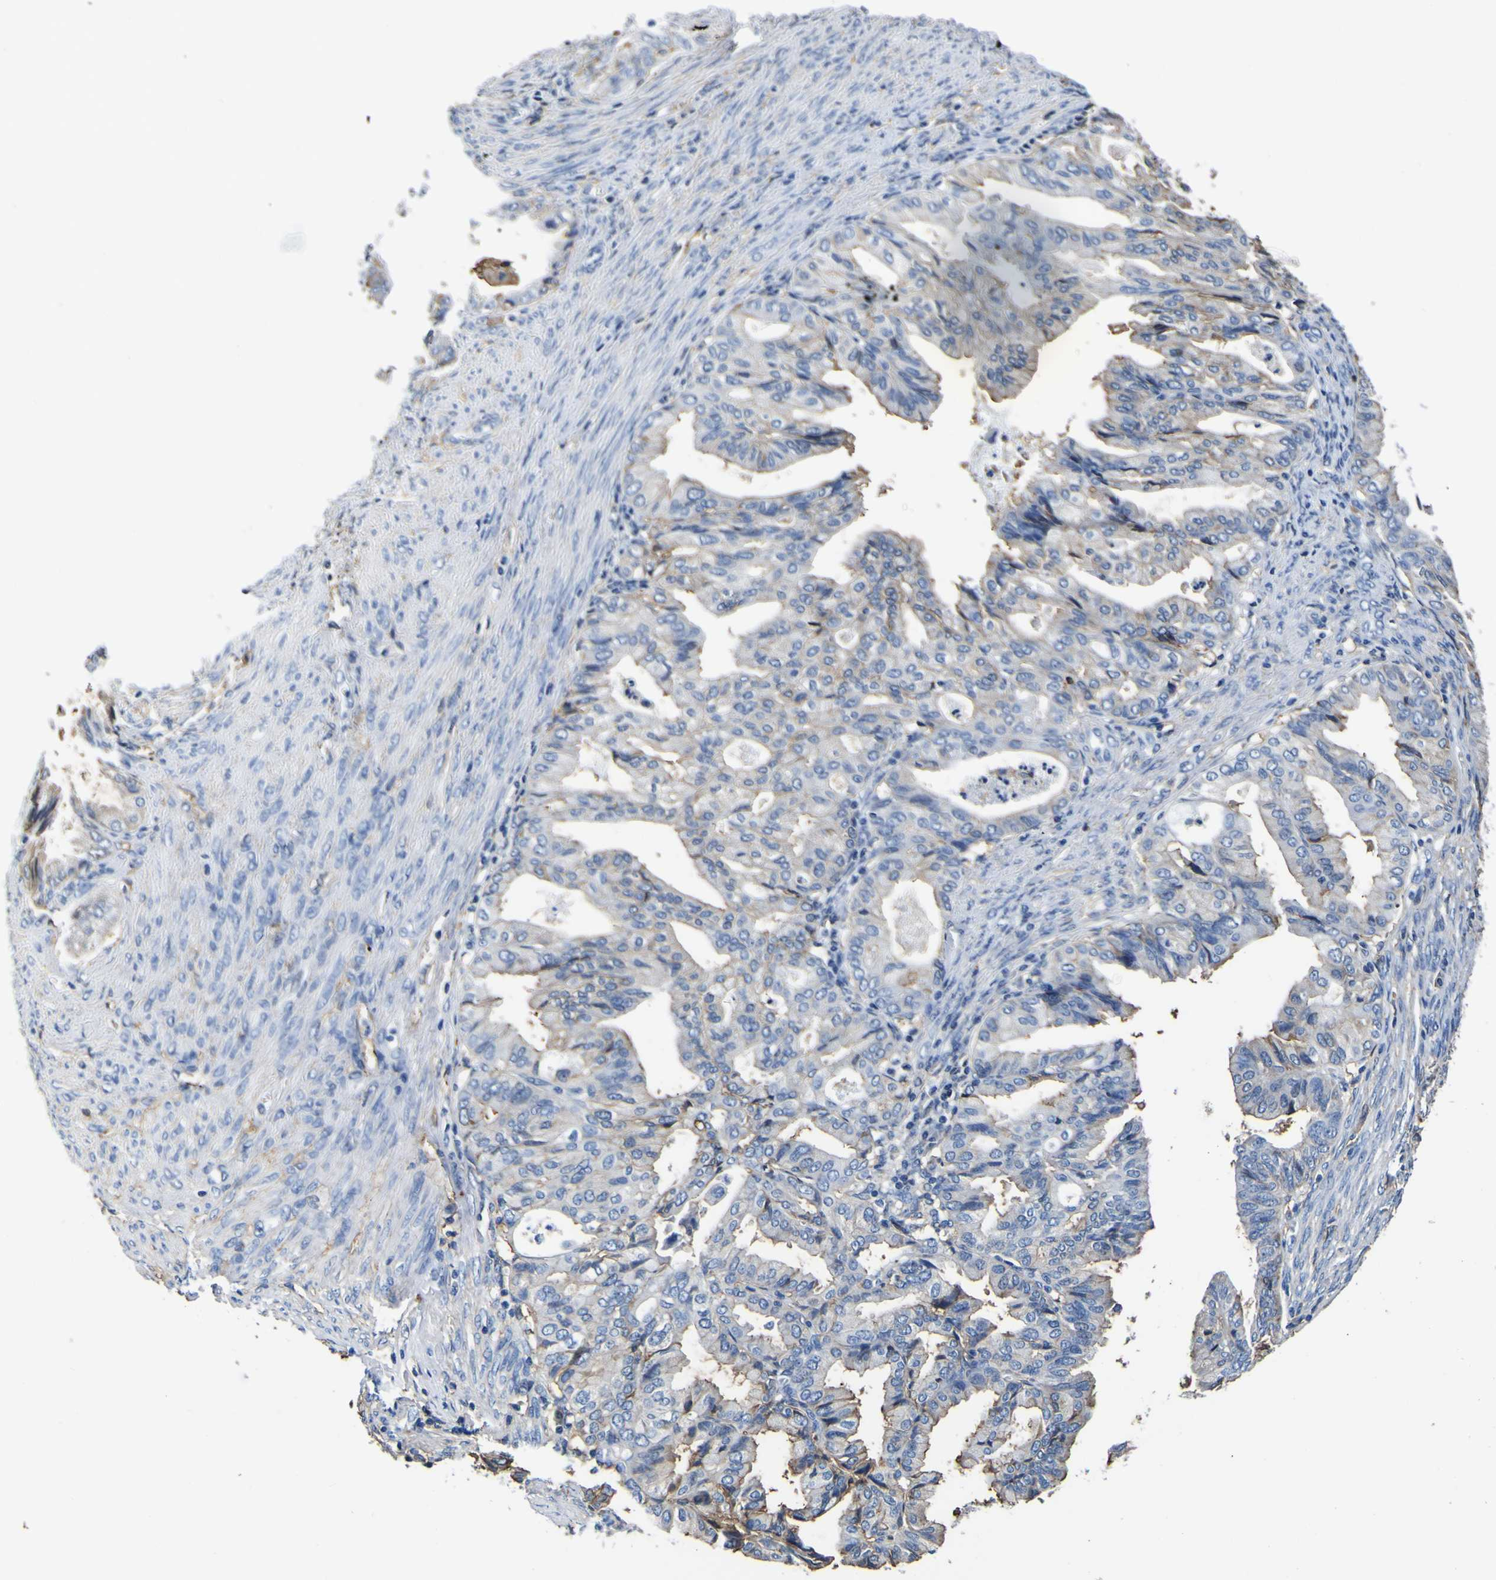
{"staining": {"intensity": "moderate", "quantity": "25%-75%", "location": "cytoplasmic/membranous"}, "tissue": "endometrial cancer", "cell_type": "Tumor cells", "image_type": "cancer", "snomed": [{"axis": "morphology", "description": "Adenocarcinoma, NOS"}, {"axis": "topography", "description": "Endometrium"}], "caption": "The micrograph shows immunohistochemical staining of endometrial cancer. There is moderate cytoplasmic/membranous staining is appreciated in approximately 25%-75% of tumor cells. (DAB (3,3'-diaminobenzidine) = brown stain, brightfield microscopy at high magnification).", "gene": "PXDN", "patient": {"sex": "female", "age": 86}}